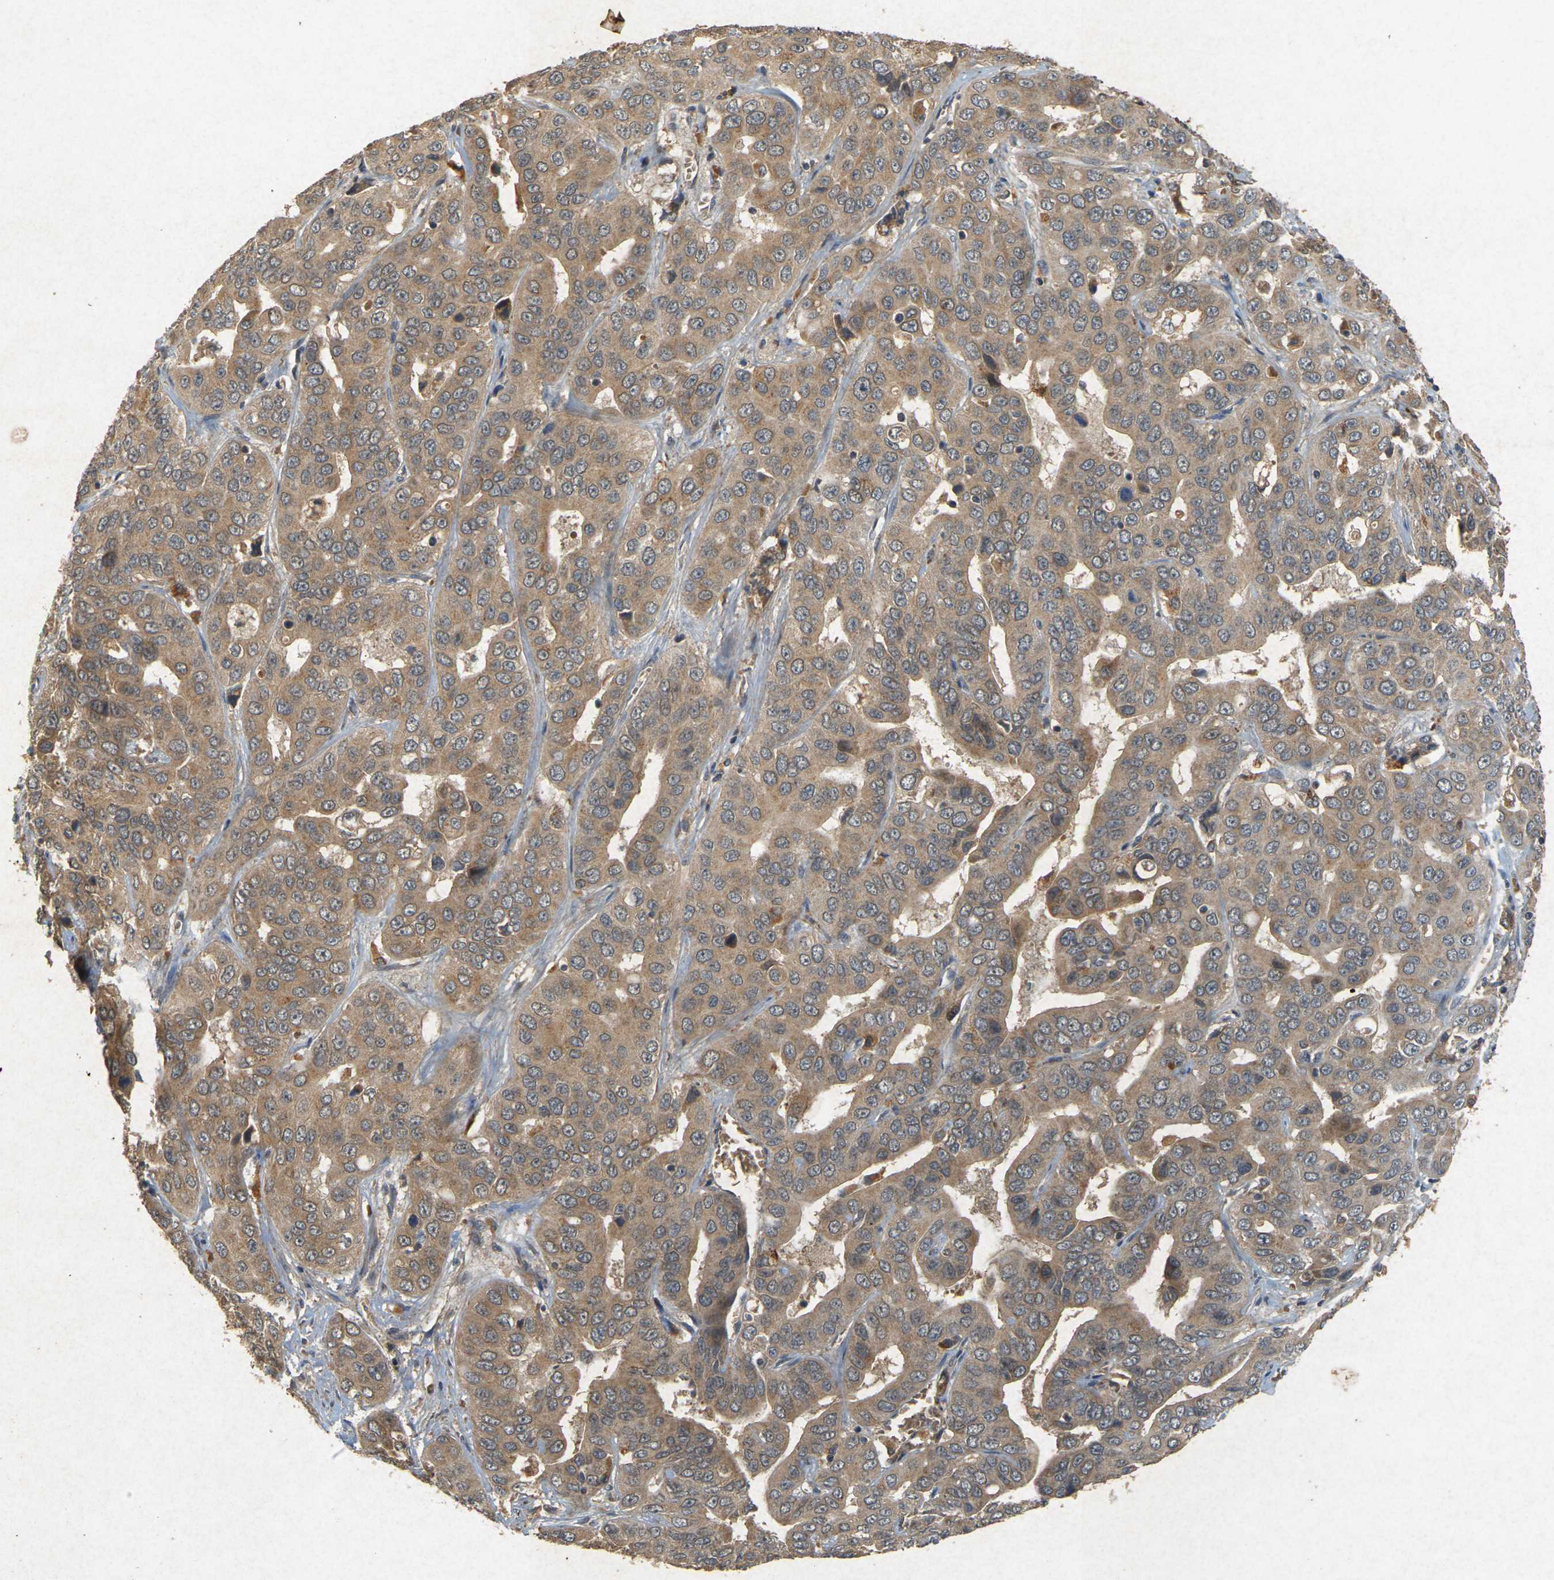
{"staining": {"intensity": "moderate", "quantity": ">75%", "location": "cytoplasmic/membranous"}, "tissue": "liver cancer", "cell_type": "Tumor cells", "image_type": "cancer", "snomed": [{"axis": "morphology", "description": "Cholangiocarcinoma"}, {"axis": "topography", "description": "Liver"}], "caption": "Human liver cancer stained for a protein (brown) exhibits moderate cytoplasmic/membranous positive expression in about >75% of tumor cells.", "gene": "ERN1", "patient": {"sex": "female", "age": 52}}